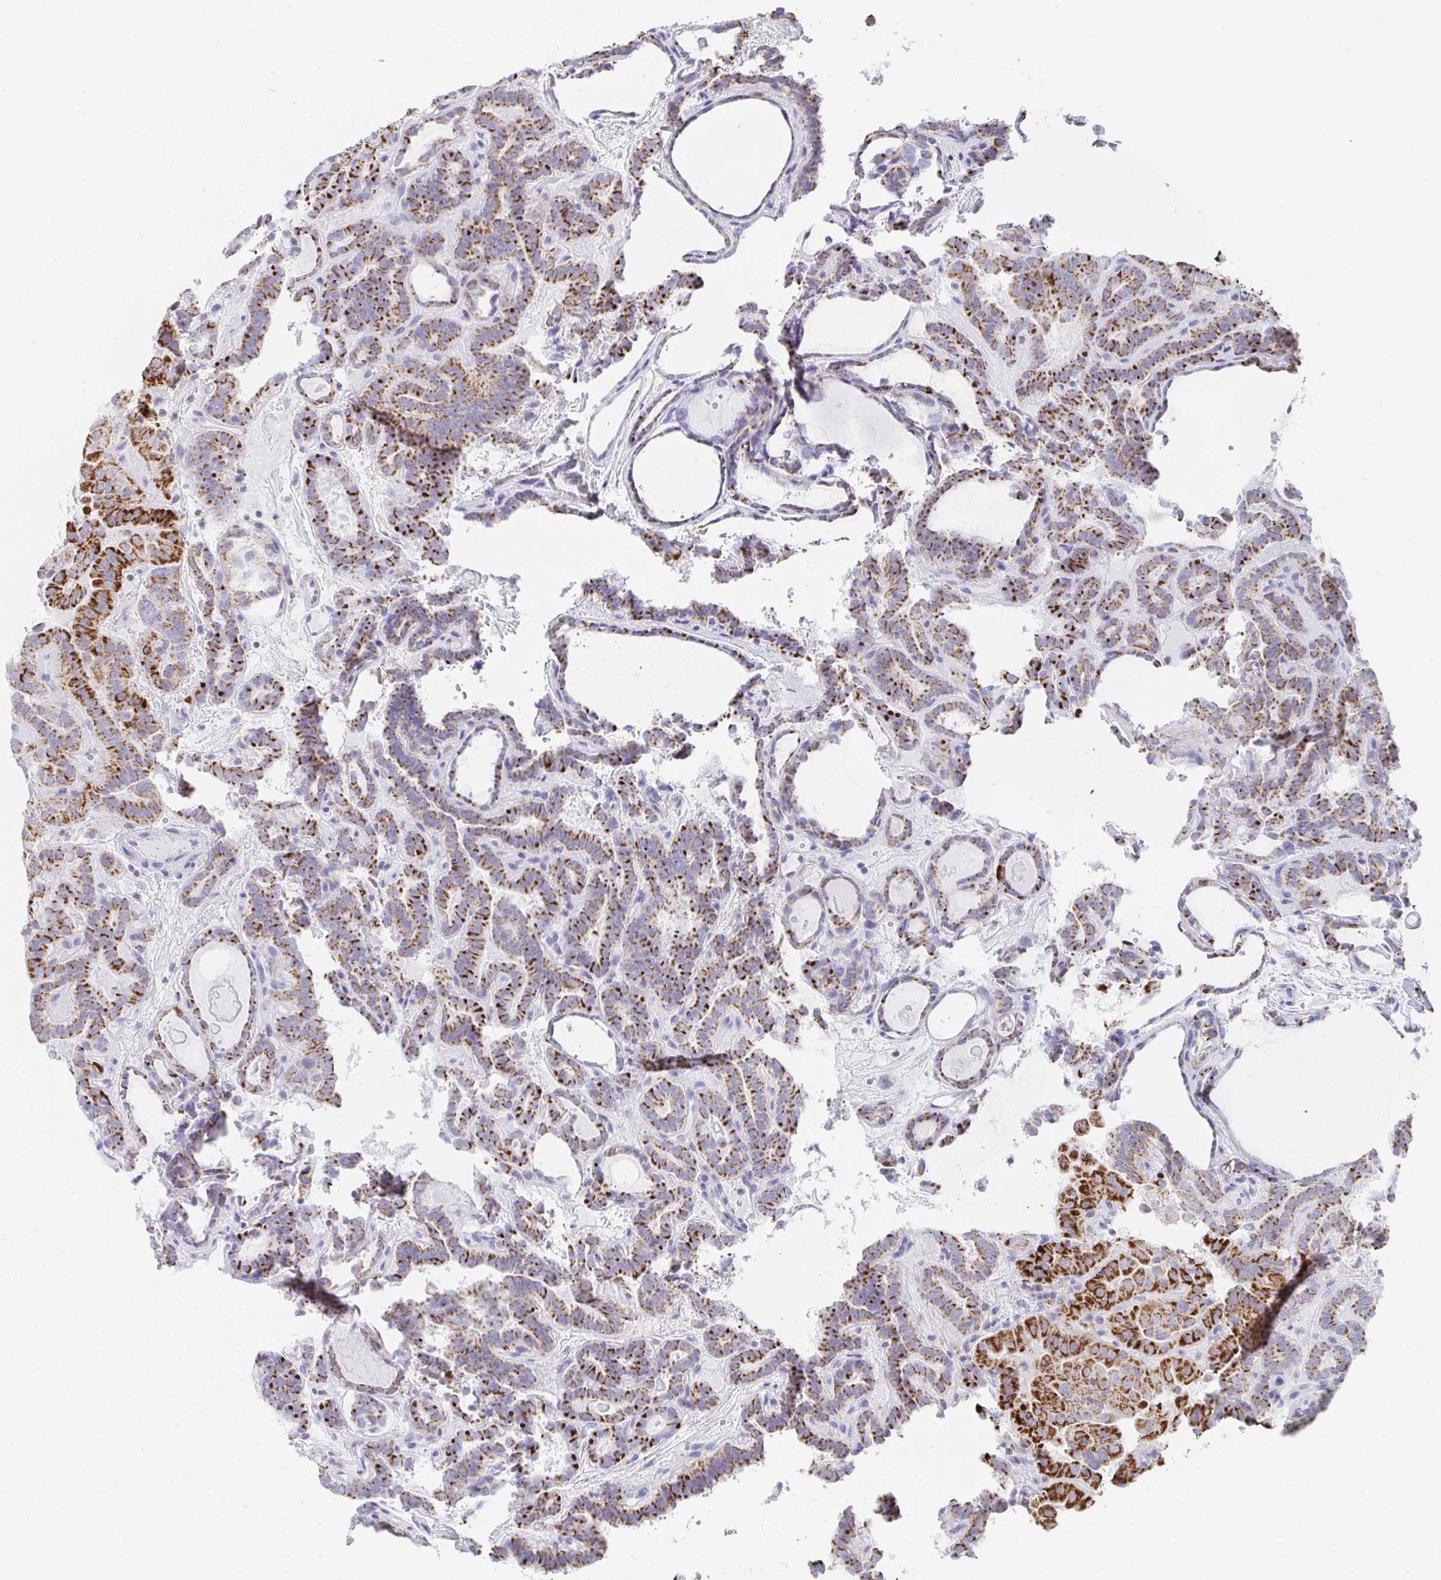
{"staining": {"intensity": "strong", "quantity": ">75%", "location": "cytoplasmic/membranous"}, "tissue": "thyroid cancer", "cell_type": "Tumor cells", "image_type": "cancer", "snomed": [{"axis": "morphology", "description": "Papillary adenocarcinoma, NOS"}, {"axis": "topography", "description": "Thyroid gland"}], "caption": "Brown immunohistochemical staining in thyroid cancer exhibits strong cytoplasmic/membranous expression in approximately >75% of tumor cells. (IHC, brightfield microscopy, high magnification).", "gene": "AIFM1", "patient": {"sex": "female", "age": 46}}